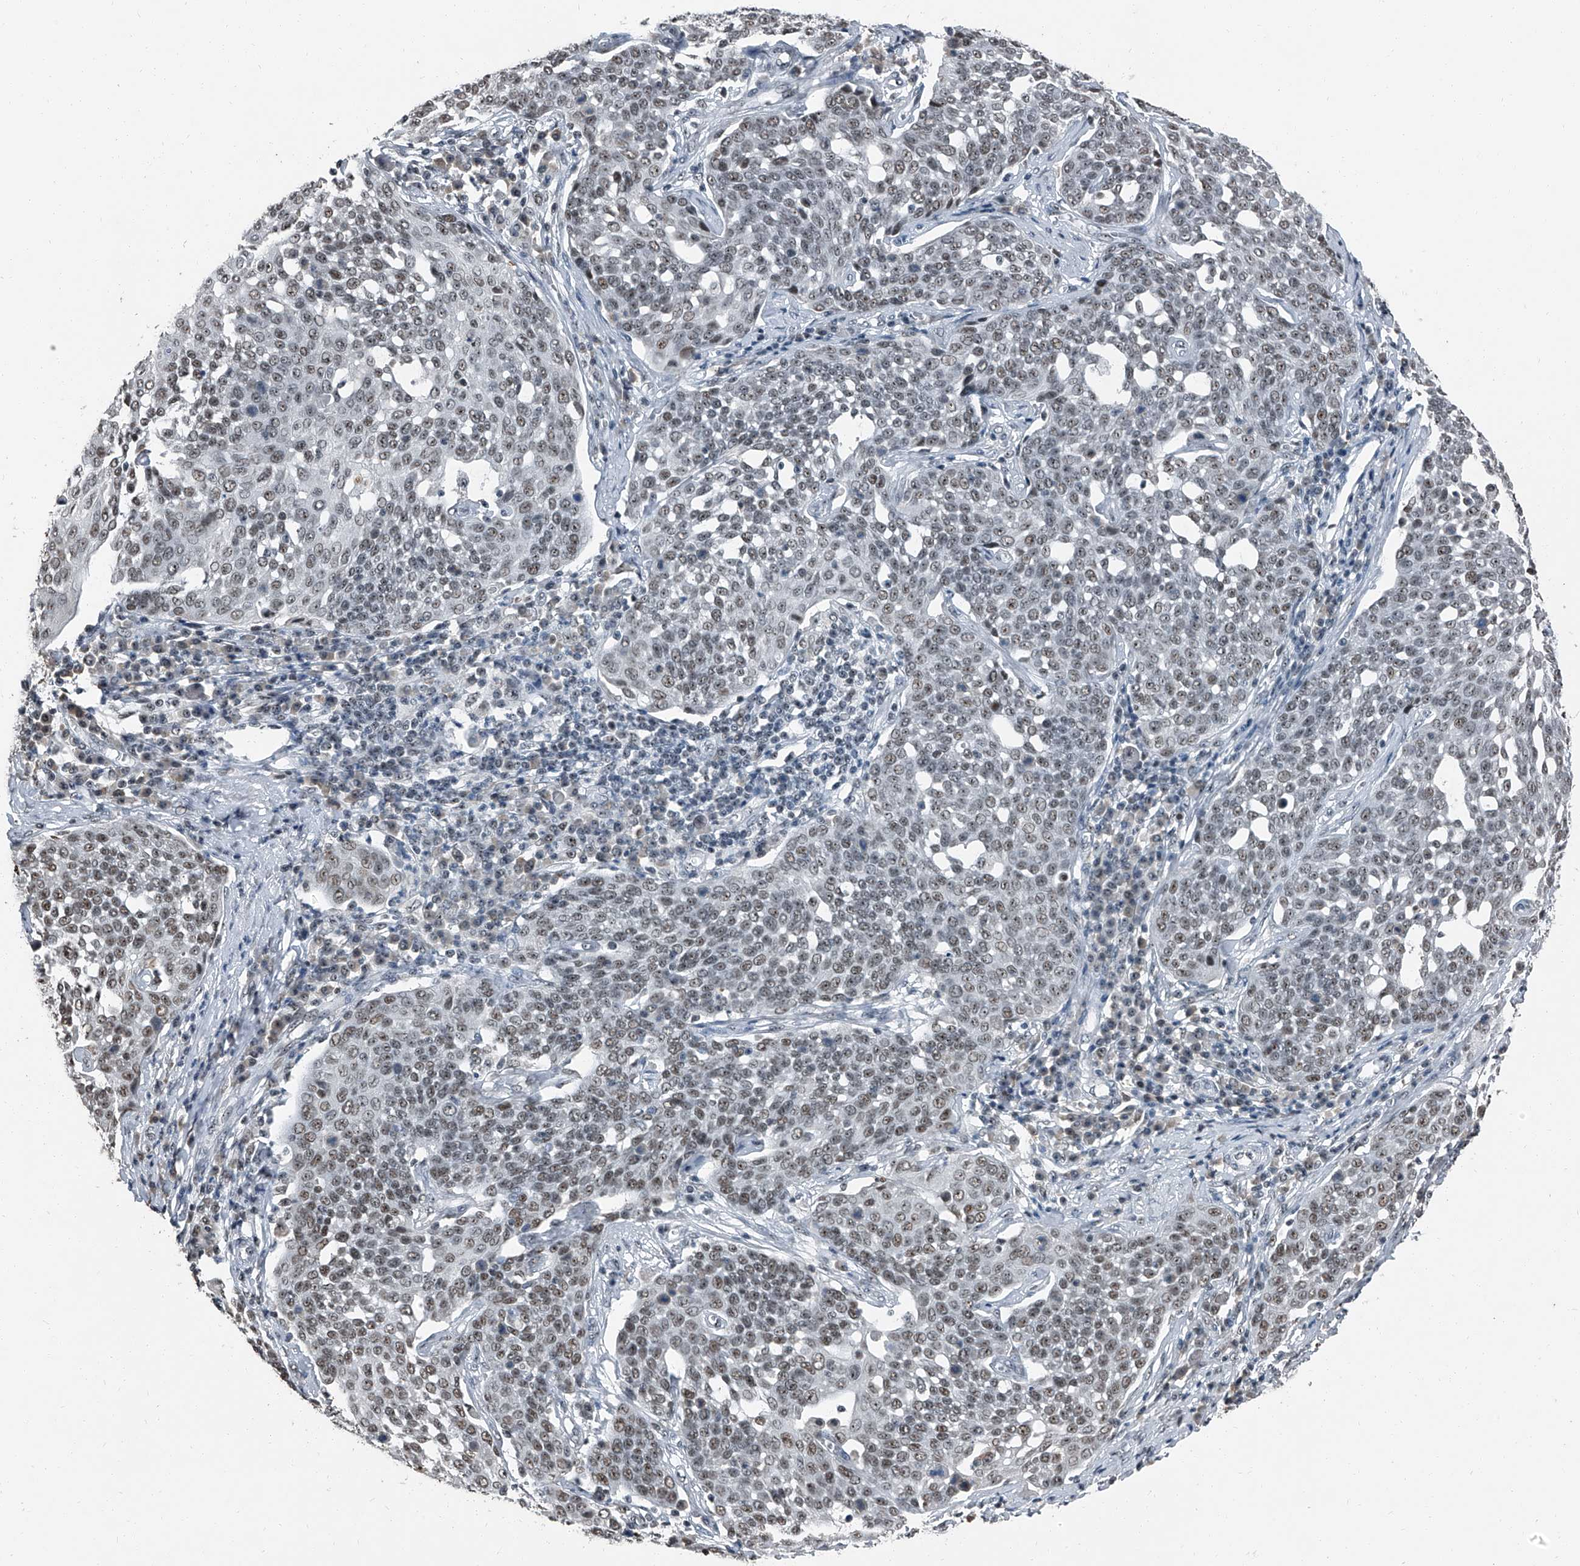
{"staining": {"intensity": "weak", "quantity": ">75%", "location": "nuclear"}, "tissue": "cervical cancer", "cell_type": "Tumor cells", "image_type": "cancer", "snomed": [{"axis": "morphology", "description": "Squamous cell carcinoma, NOS"}, {"axis": "topography", "description": "Cervix"}], "caption": "Squamous cell carcinoma (cervical) tissue reveals weak nuclear positivity in approximately >75% of tumor cells, visualized by immunohistochemistry. The staining is performed using DAB (3,3'-diaminobenzidine) brown chromogen to label protein expression. The nuclei are counter-stained blue using hematoxylin.", "gene": "TCOF1", "patient": {"sex": "female", "age": 34}}